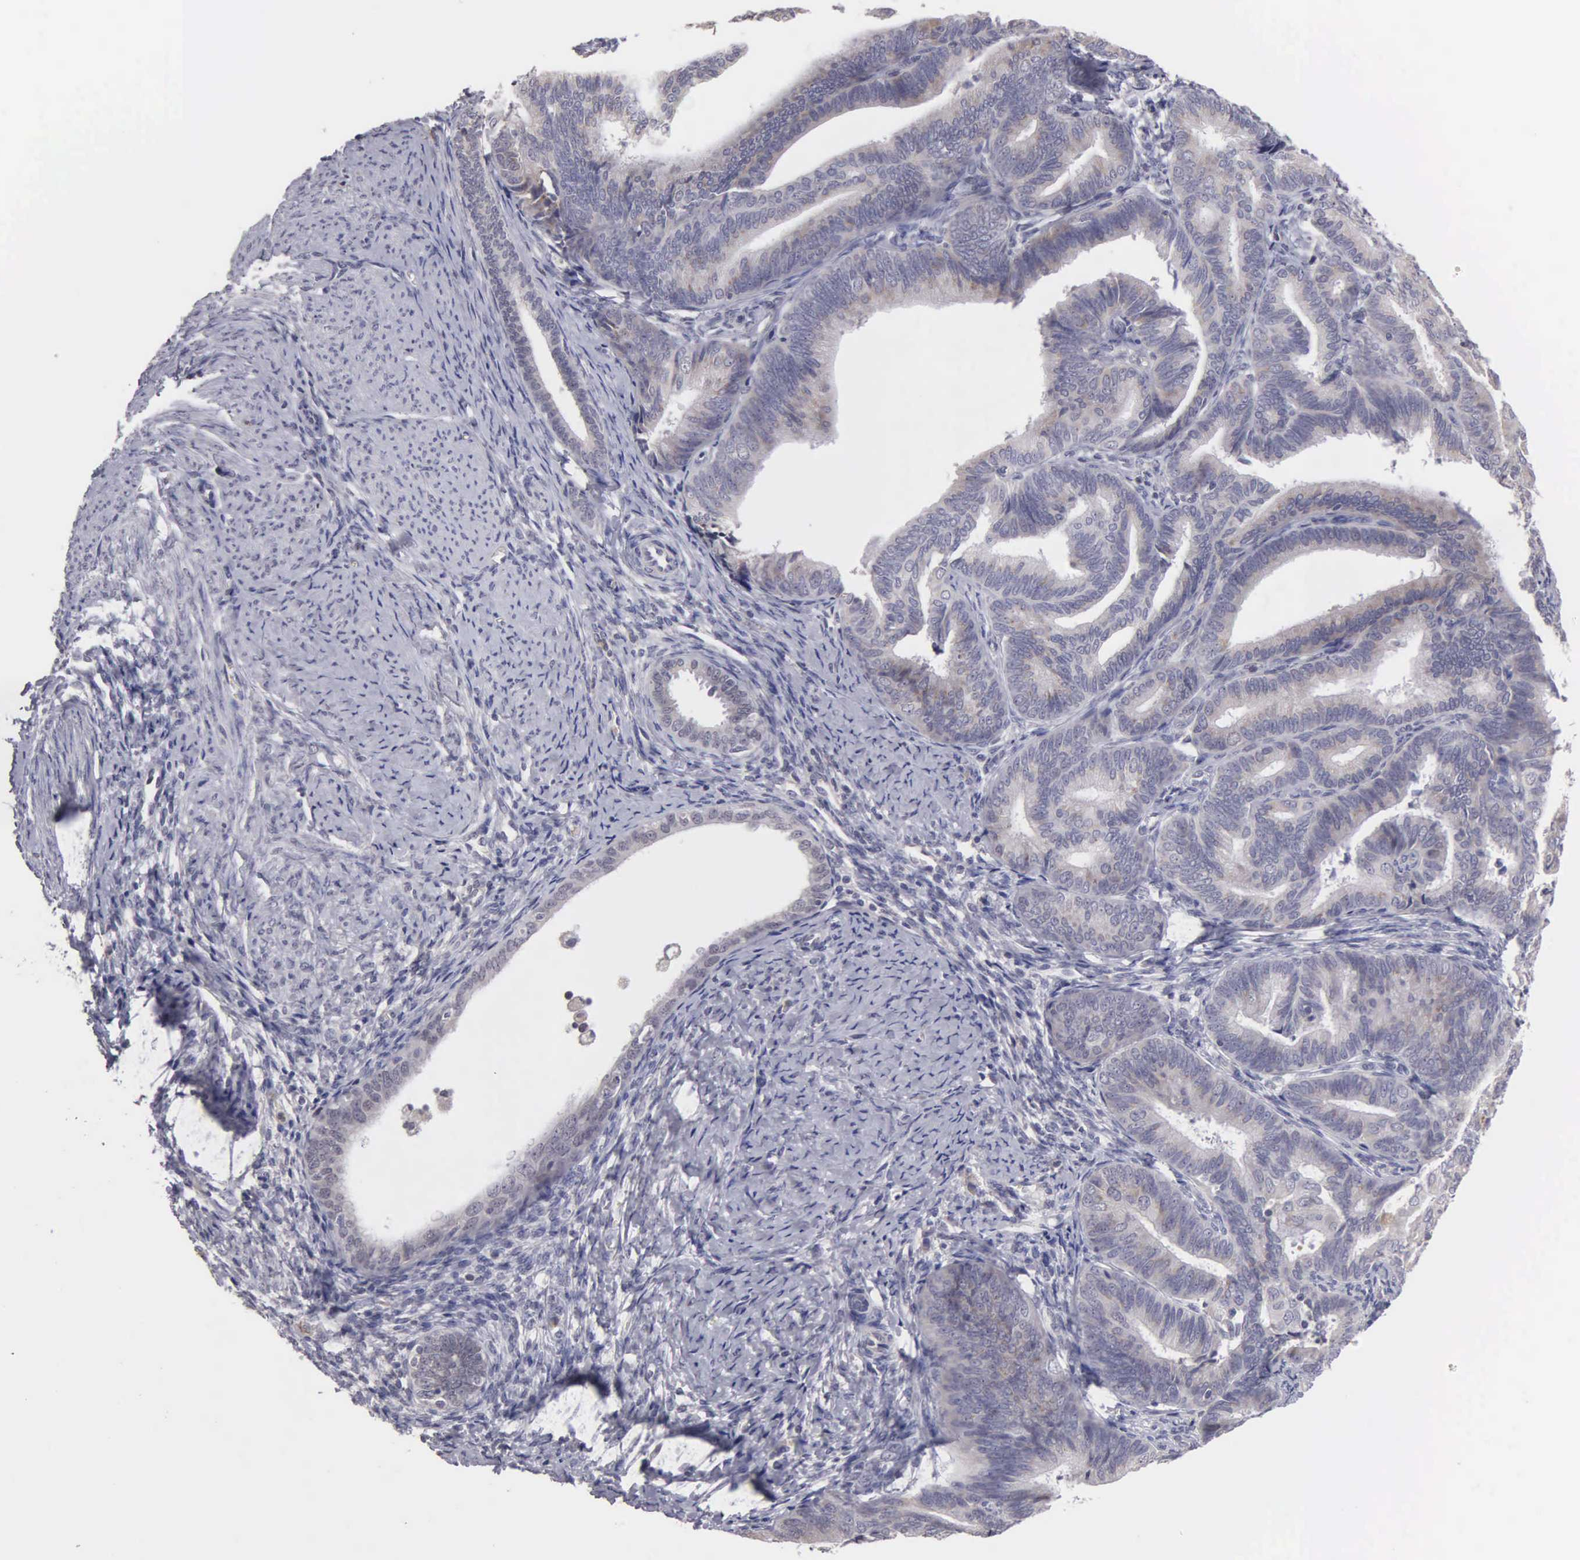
{"staining": {"intensity": "weak", "quantity": "<25%", "location": "cytoplasmic/membranous"}, "tissue": "endometrial cancer", "cell_type": "Tumor cells", "image_type": "cancer", "snomed": [{"axis": "morphology", "description": "Adenocarcinoma, NOS"}, {"axis": "topography", "description": "Endometrium"}], "caption": "Endometrial adenocarcinoma was stained to show a protein in brown. There is no significant expression in tumor cells.", "gene": "BRD1", "patient": {"sex": "female", "age": 63}}